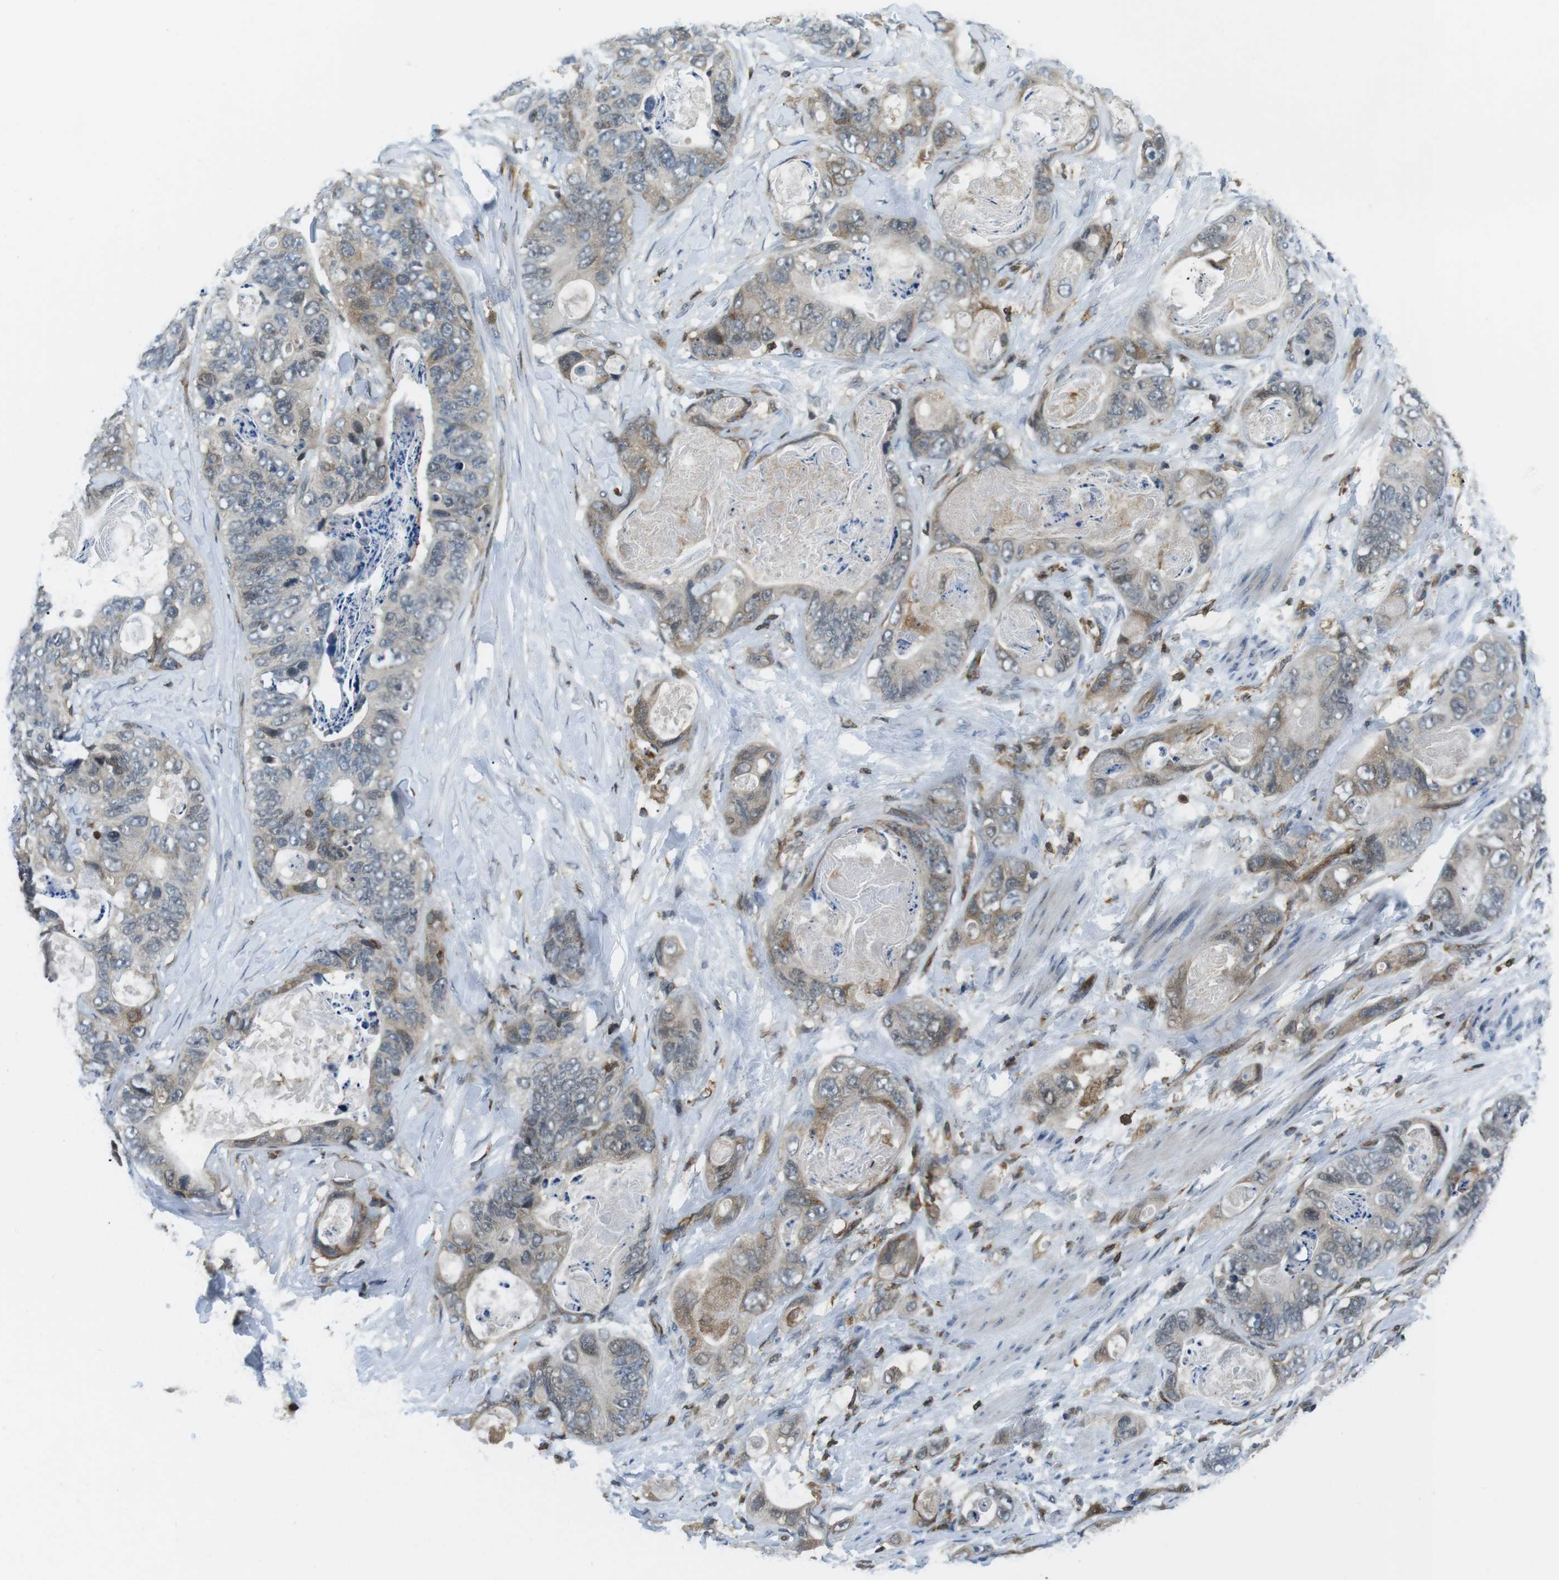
{"staining": {"intensity": "weak", "quantity": "<25%", "location": "cytoplasmic/membranous"}, "tissue": "stomach cancer", "cell_type": "Tumor cells", "image_type": "cancer", "snomed": [{"axis": "morphology", "description": "Adenocarcinoma, NOS"}, {"axis": "topography", "description": "Stomach"}], "caption": "IHC micrograph of adenocarcinoma (stomach) stained for a protein (brown), which displays no staining in tumor cells. (DAB IHC with hematoxylin counter stain).", "gene": "STK10", "patient": {"sex": "female", "age": 89}}